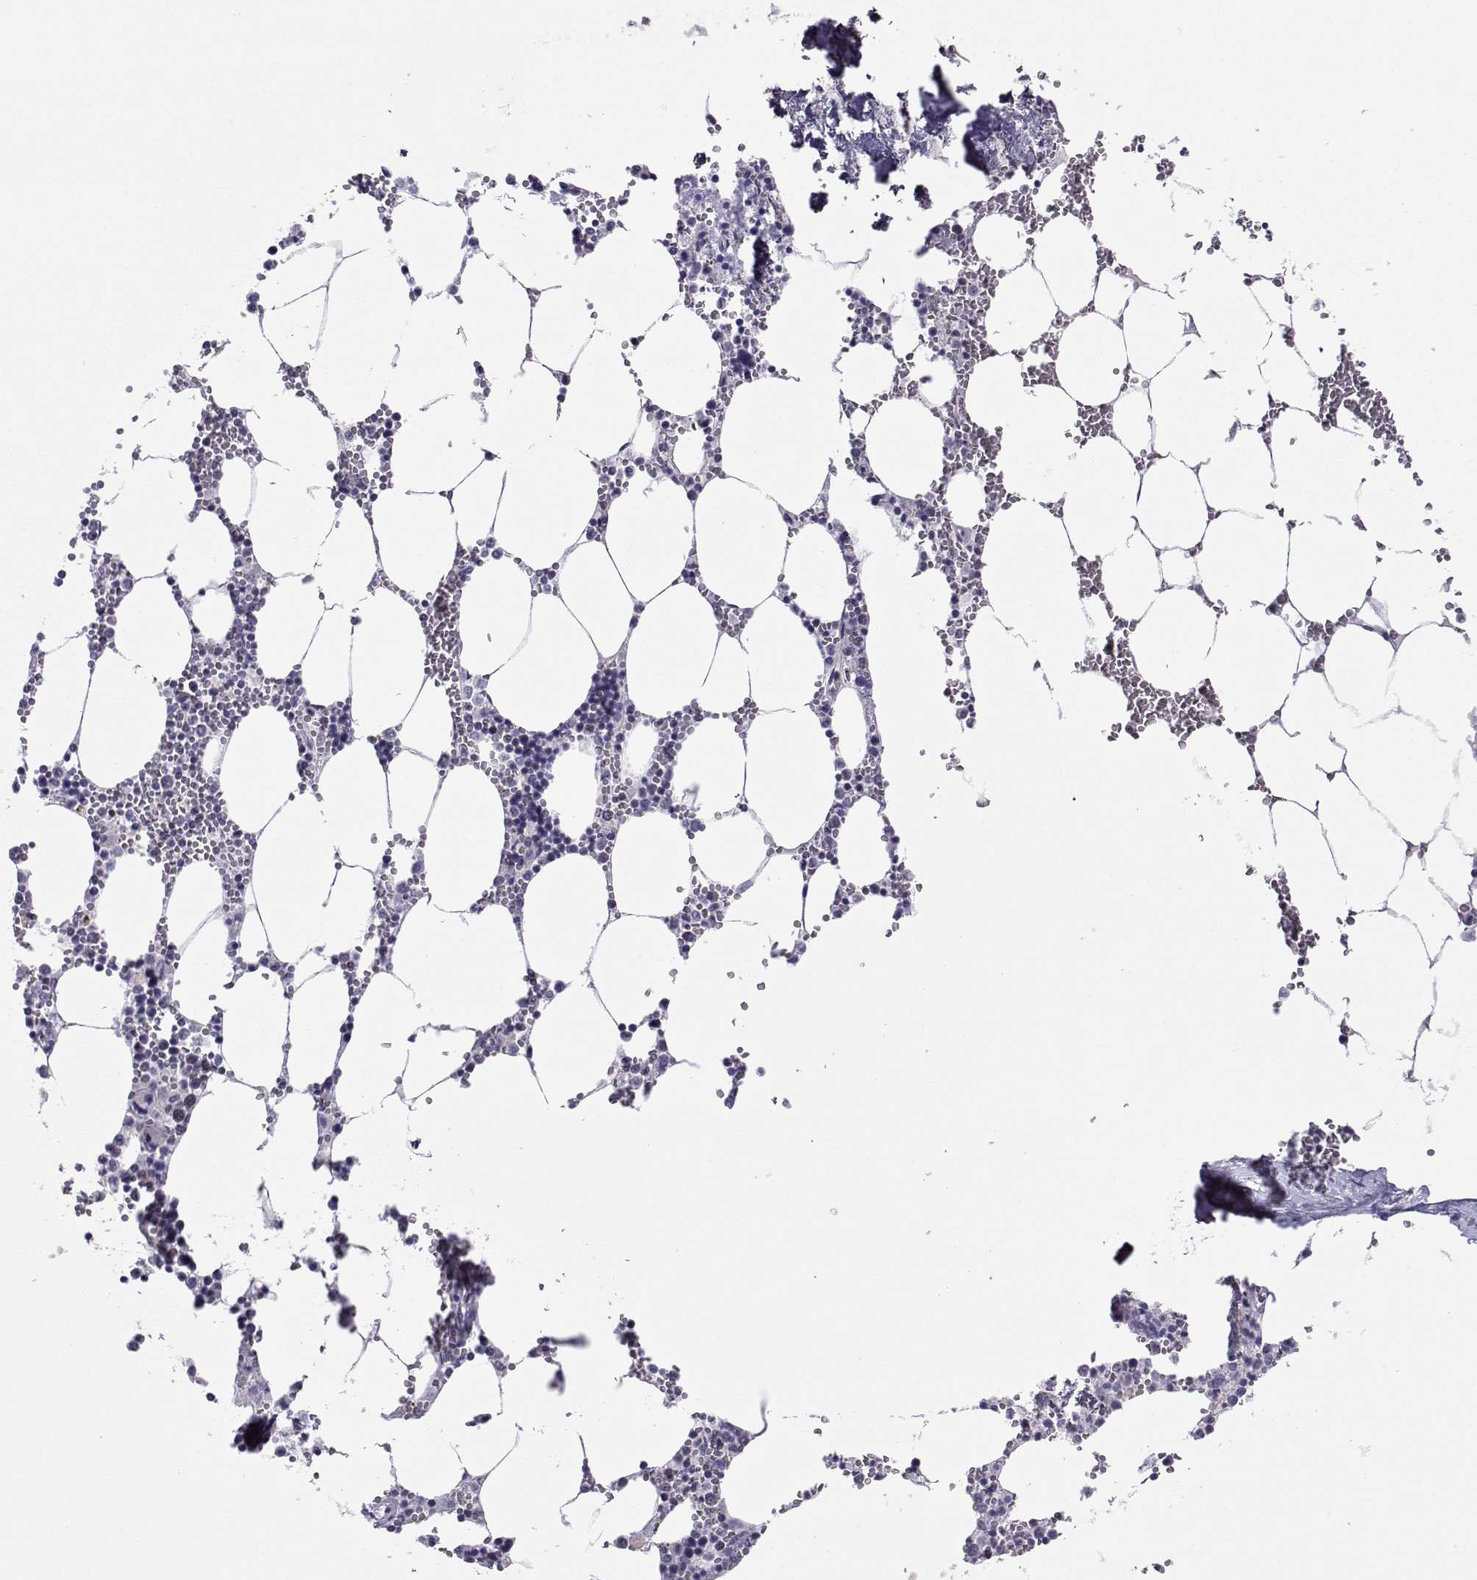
{"staining": {"intensity": "weak", "quantity": "<25%", "location": "nuclear"}, "tissue": "bone marrow", "cell_type": "Hematopoietic cells", "image_type": "normal", "snomed": [{"axis": "morphology", "description": "Normal tissue, NOS"}, {"axis": "topography", "description": "Bone marrow"}], "caption": "Bone marrow stained for a protein using immunohistochemistry (IHC) exhibits no expression hematopoietic cells.", "gene": "LORICRIN", "patient": {"sex": "male", "age": 54}}